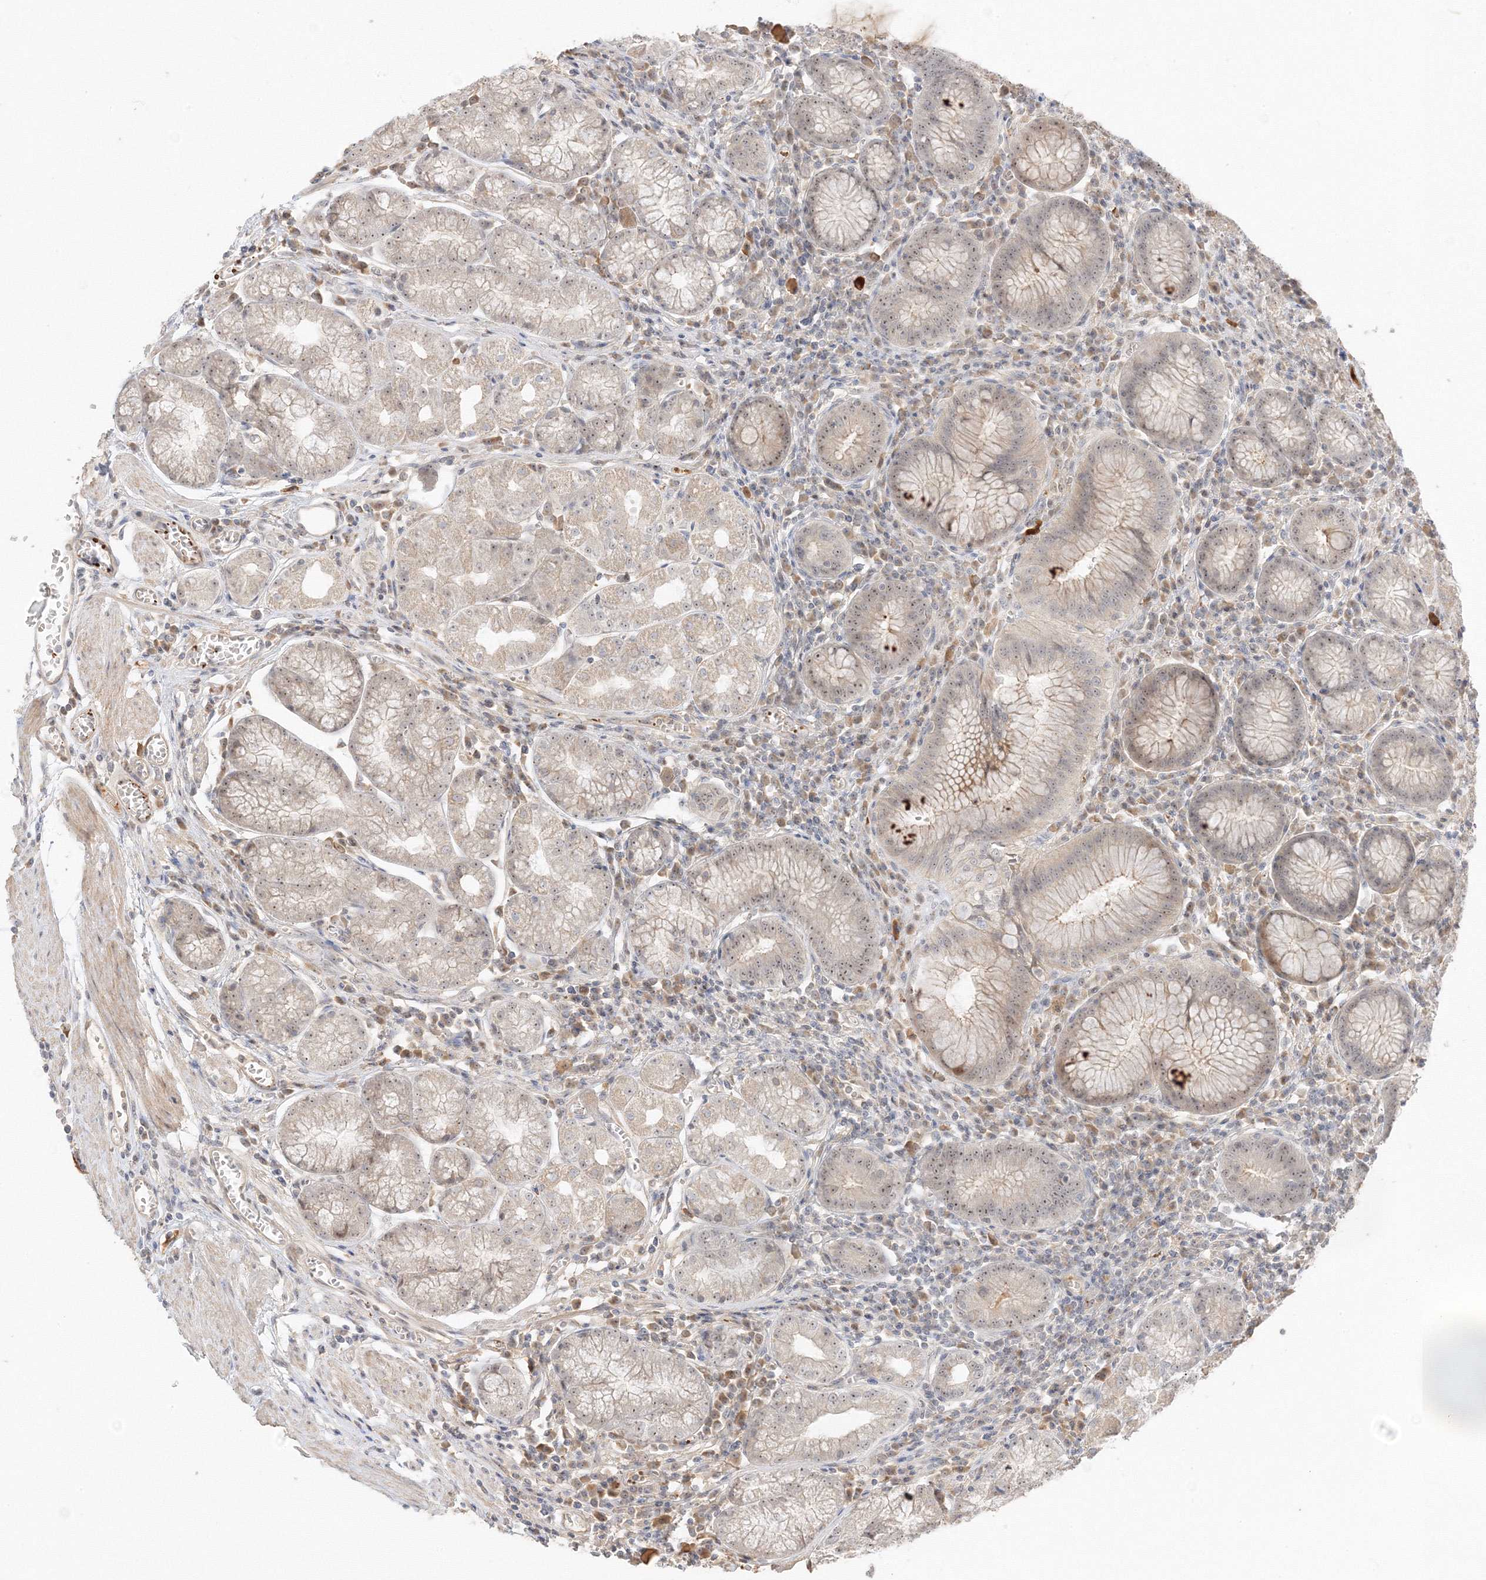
{"staining": {"intensity": "moderate", "quantity": "25%-75%", "location": "nuclear"}, "tissue": "stomach", "cell_type": "Glandular cells", "image_type": "normal", "snomed": [{"axis": "morphology", "description": "Normal tissue, NOS"}, {"axis": "topography", "description": "Stomach"}], "caption": "An IHC micrograph of normal tissue is shown. Protein staining in brown highlights moderate nuclear positivity in stomach within glandular cells.", "gene": "ETAA1", "patient": {"sex": "male", "age": 55}}